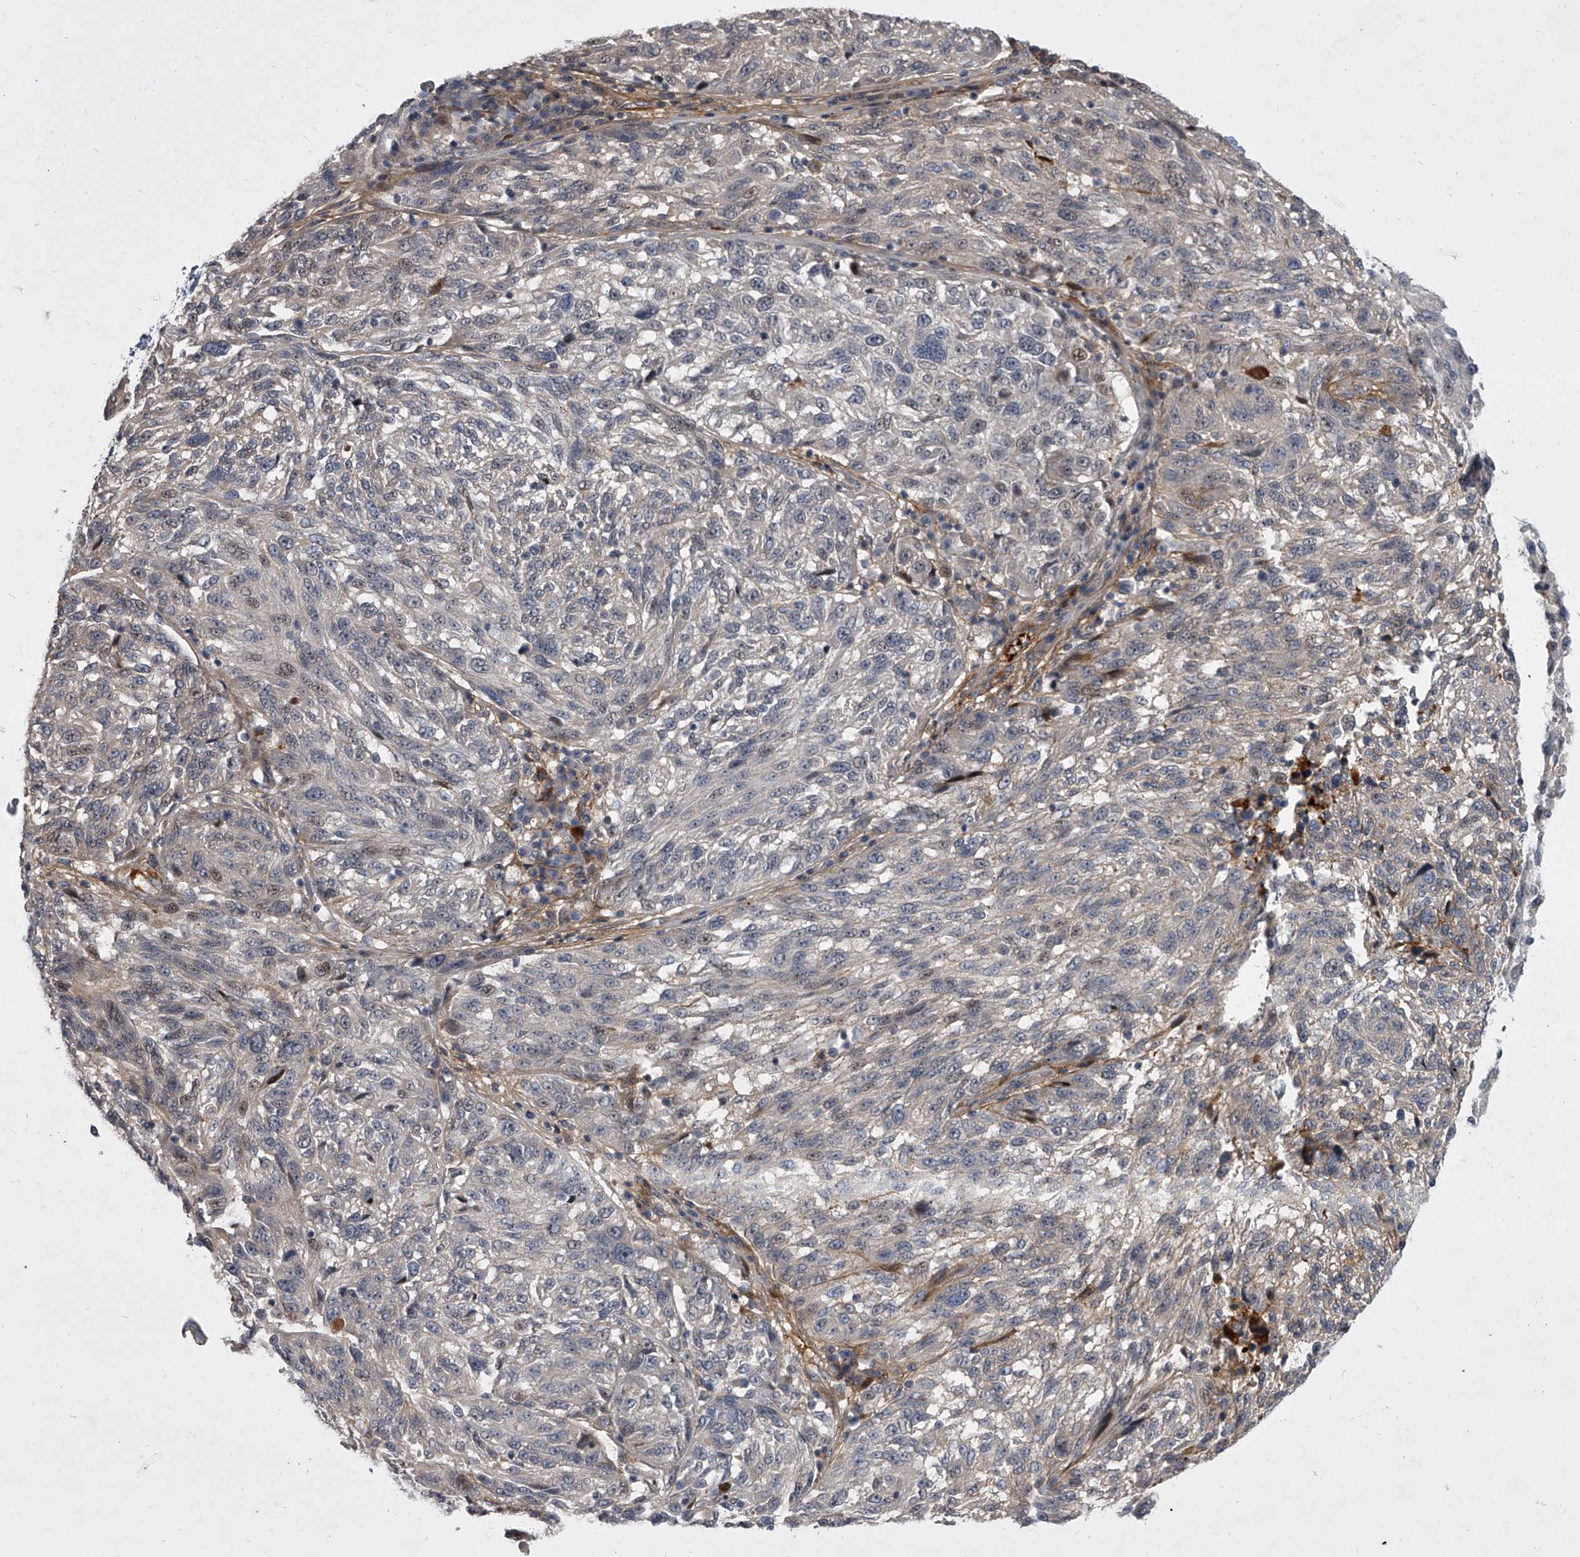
{"staining": {"intensity": "negative", "quantity": "none", "location": "none"}, "tissue": "melanoma", "cell_type": "Tumor cells", "image_type": "cancer", "snomed": [{"axis": "morphology", "description": "Malignant melanoma, NOS"}, {"axis": "topography", "description": "Skin"}], "caption": "IHC of melanoma reveals no positivity in tumor cells.", "gene": "HEATR6", "patient": {"sex": "male", "age": 53}}